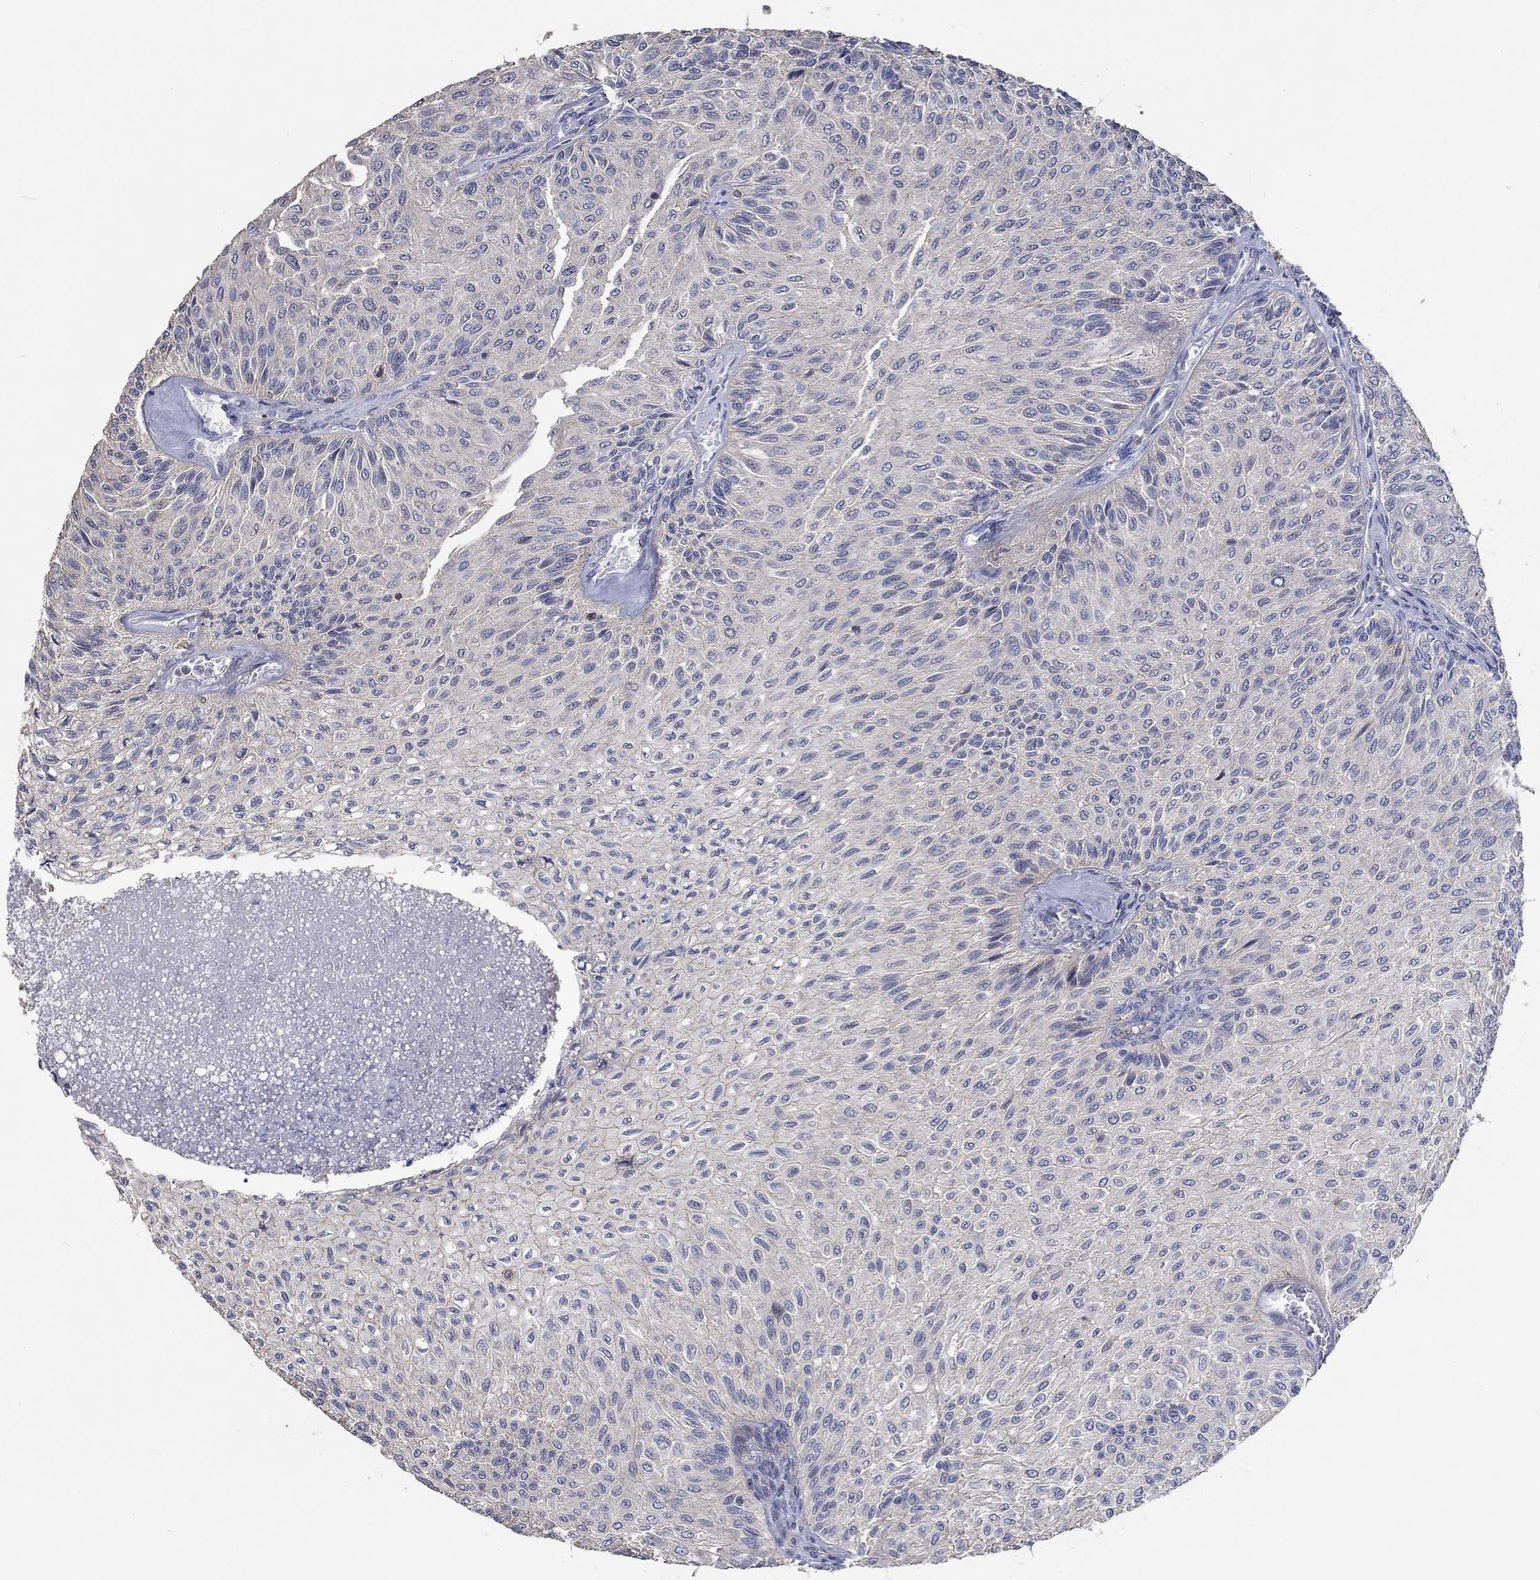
{"staining": {"intensity": "negative", "quantity": "none", "location": "none"}, "tissue": "urothelial cancer", "cell_type": "Tumor cells", "image_type": "cancer", "snomed": [{"axis": "morphology", "description": "Urothelial carcinoma, Low grade"}, {"axis": "topography", "description": "Urinary bladder"}], "caption": "This image is of low-grade urothelial carcinoma stained with immunohistochemistry to label a protein in brown with the nuclei are counter-stained blue. There is no staining in tumor cells. (DAB (3,3'-diaminobenzidine) IHC with hematoxylin counter stain).", "gene": "TNFAIP8L3", "patient": {"sex": "male", "age": 78}}